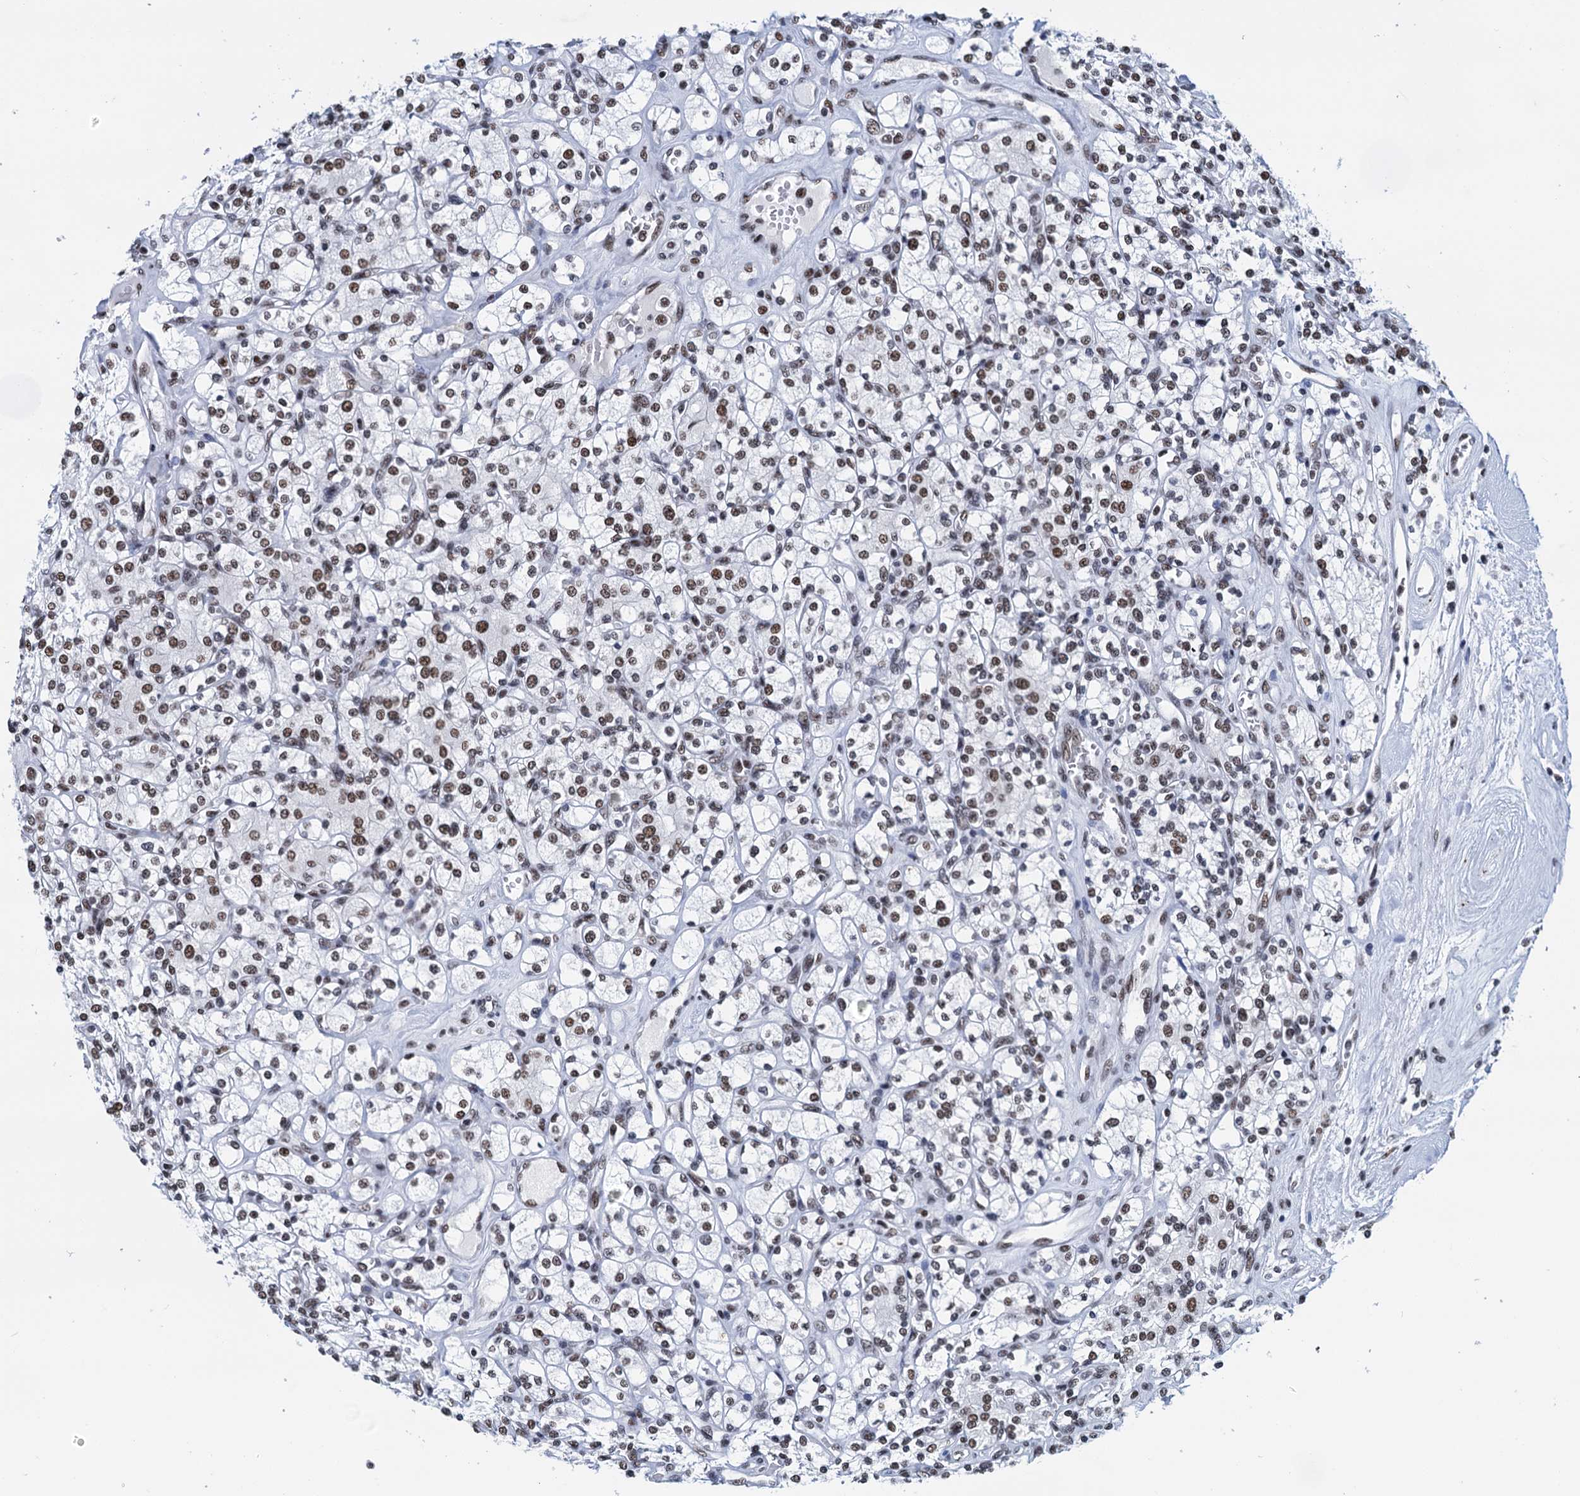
{"staining": {"intensity": "moderate", "quantity": ">75%", "location": "nuclear"}, "tissue": "renal cancer", "cell_type": "Tumor cells", "image_type": "cancer", "snomed": [{"axis": "morphology", "description": "Adenocarcinoma, NOS"}, {"axis": "topography", "description": "Kidney"}], "caption": "Immunohistochemical staining of human renal cancer (adenocarcinoma) exhibits medium levels of moderate nuclear protein staining in approximately >75% of tumor cells.", "gene": "SLTM", "patient": {"sex": "male", "age": 77}}